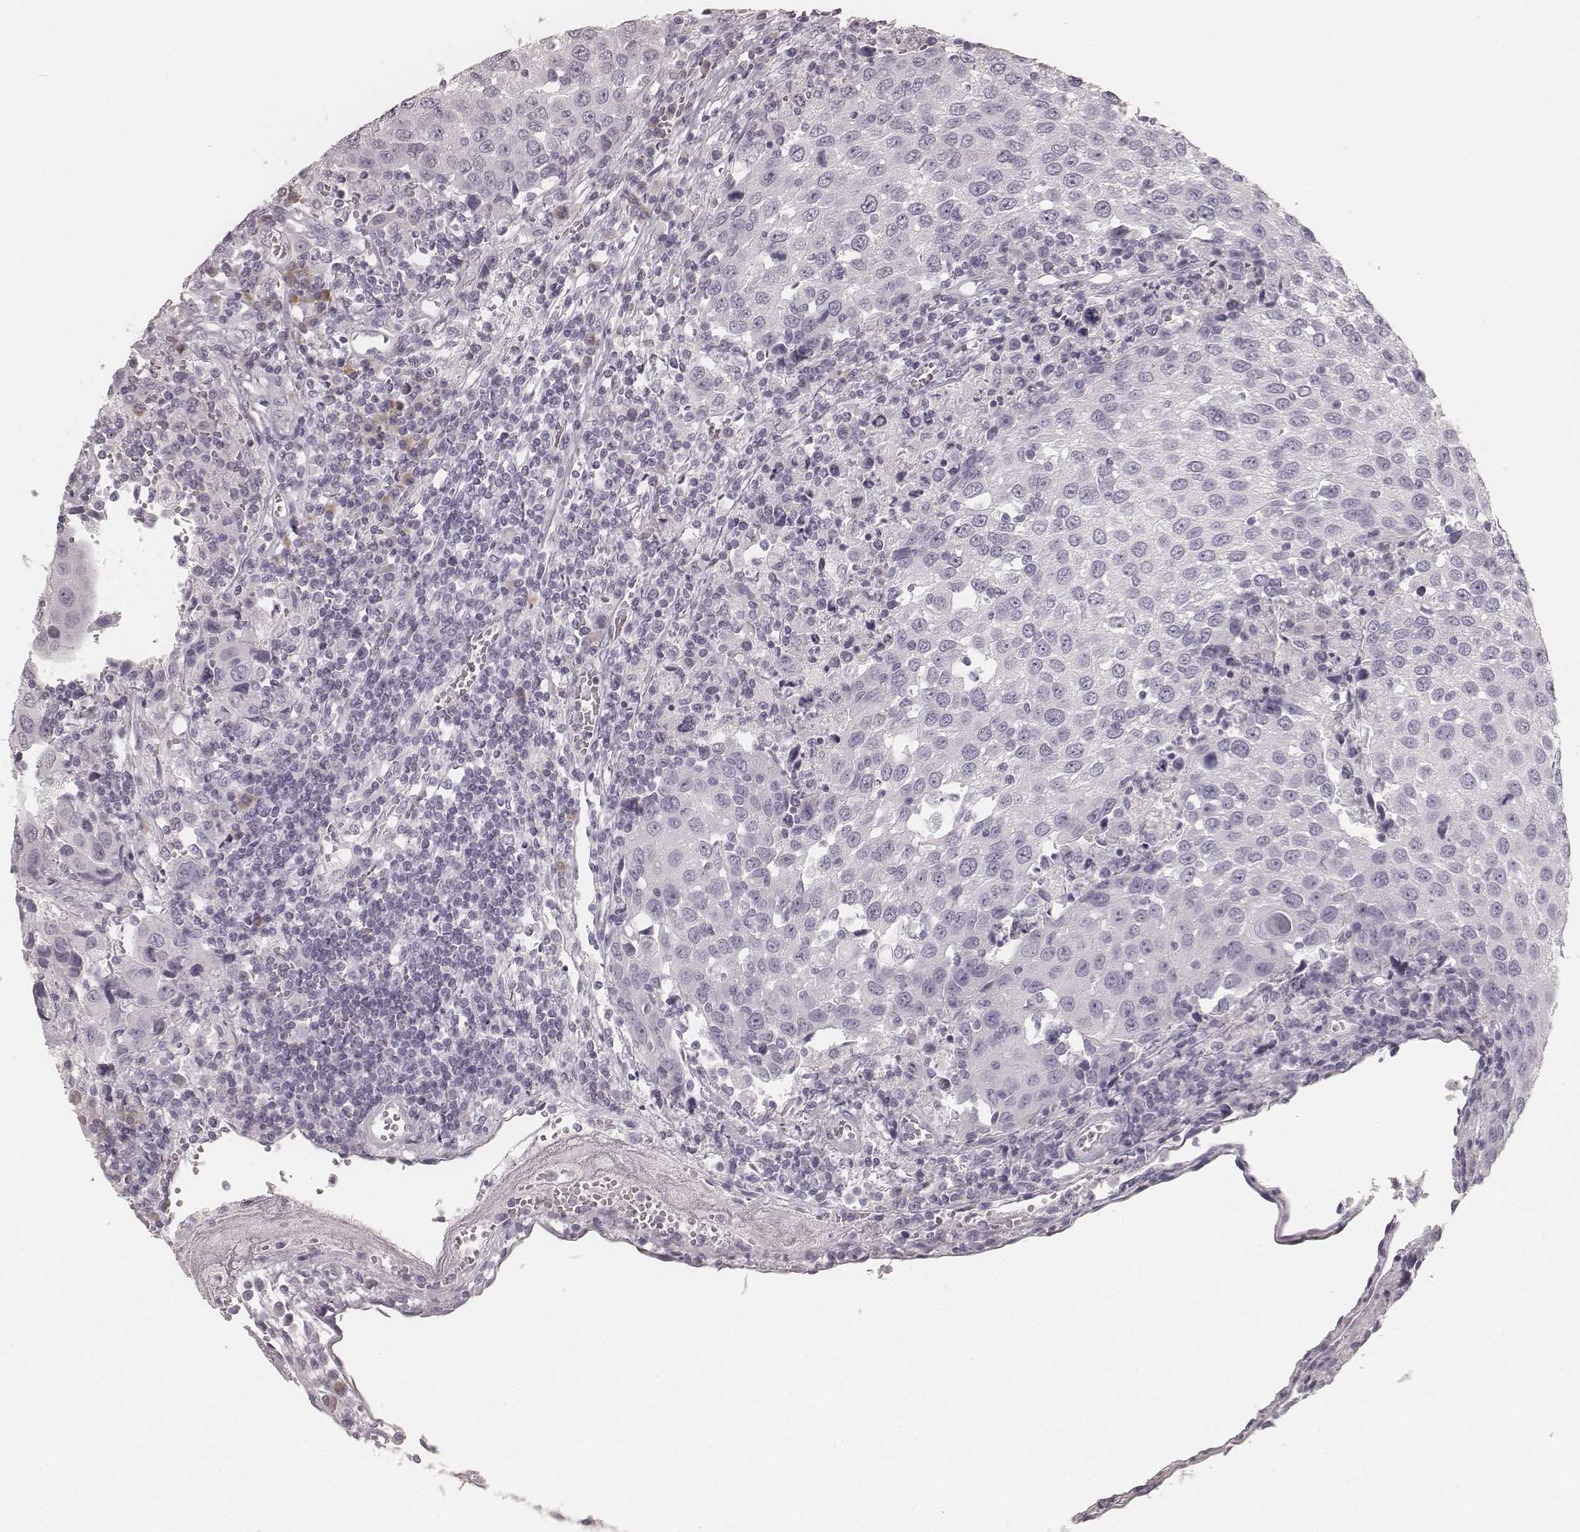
{"staining": {"intensity": "negative", "quantity": "none", "location": "none"}, "tissue": "urothelial cancer", "cell_type": "Tumor cells", "image_type": "cancer", "snomed": [{"axis": "morphology", "description": "Urothelial carcinoma, High grade"}, {"axis": "topography", "description": "Urinary bladder"}], "caption": "This is a photomicrograph of immunohistochemistry (IHC) staining of high-grade urothelial carcinoma, which shows no expression in tumor cells. Nuclei are stained in blue.", "gene": "KRT82", "patient": {"sex": "female", "age": 85}}